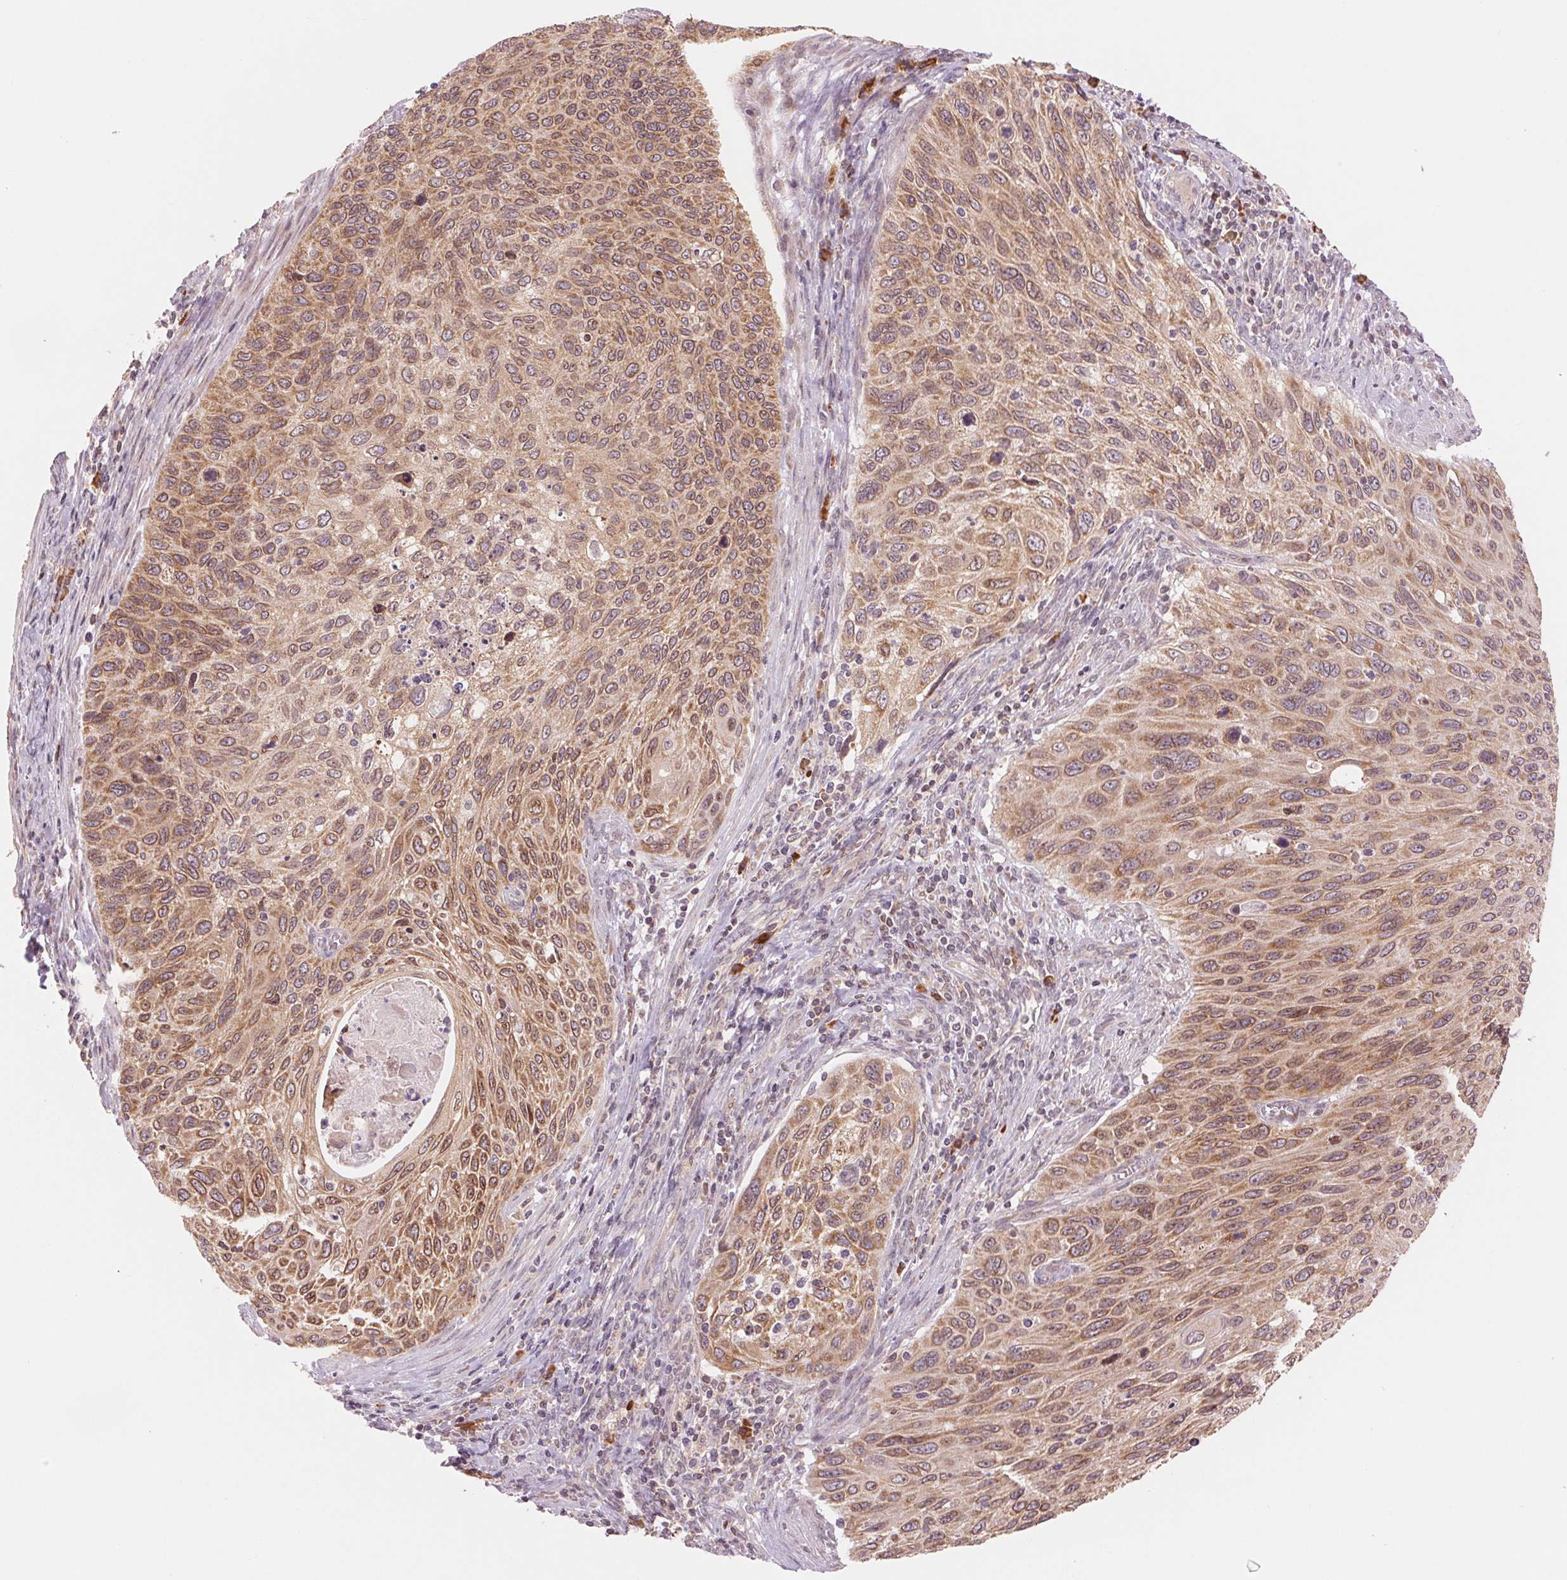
{"staining": {"intensity": "moderate", "quantity": ">75%", "location": "cytoplasmic/membranous"}, "tissue": "cervical cancer", "cell_type": "Tumor cells", "image_type": "cancer", "snomed": [{"axis": "morphology", "description": "Squamous cell carcinoma, NOS"}, {"axis": "topography", "description": "Cervix"}], "caption": "Cervical cancer tissue demonstrates moderate cytoplasmic/membranous expression in about >75% of tumor cells The staining was performed using DAB to visualize the protein expression in brown, while the nuclei were stained in blue with hematoxylin (Magnification: 20x).", "gene": "TECR", "patient": {"sex": "female", "age": 70}}